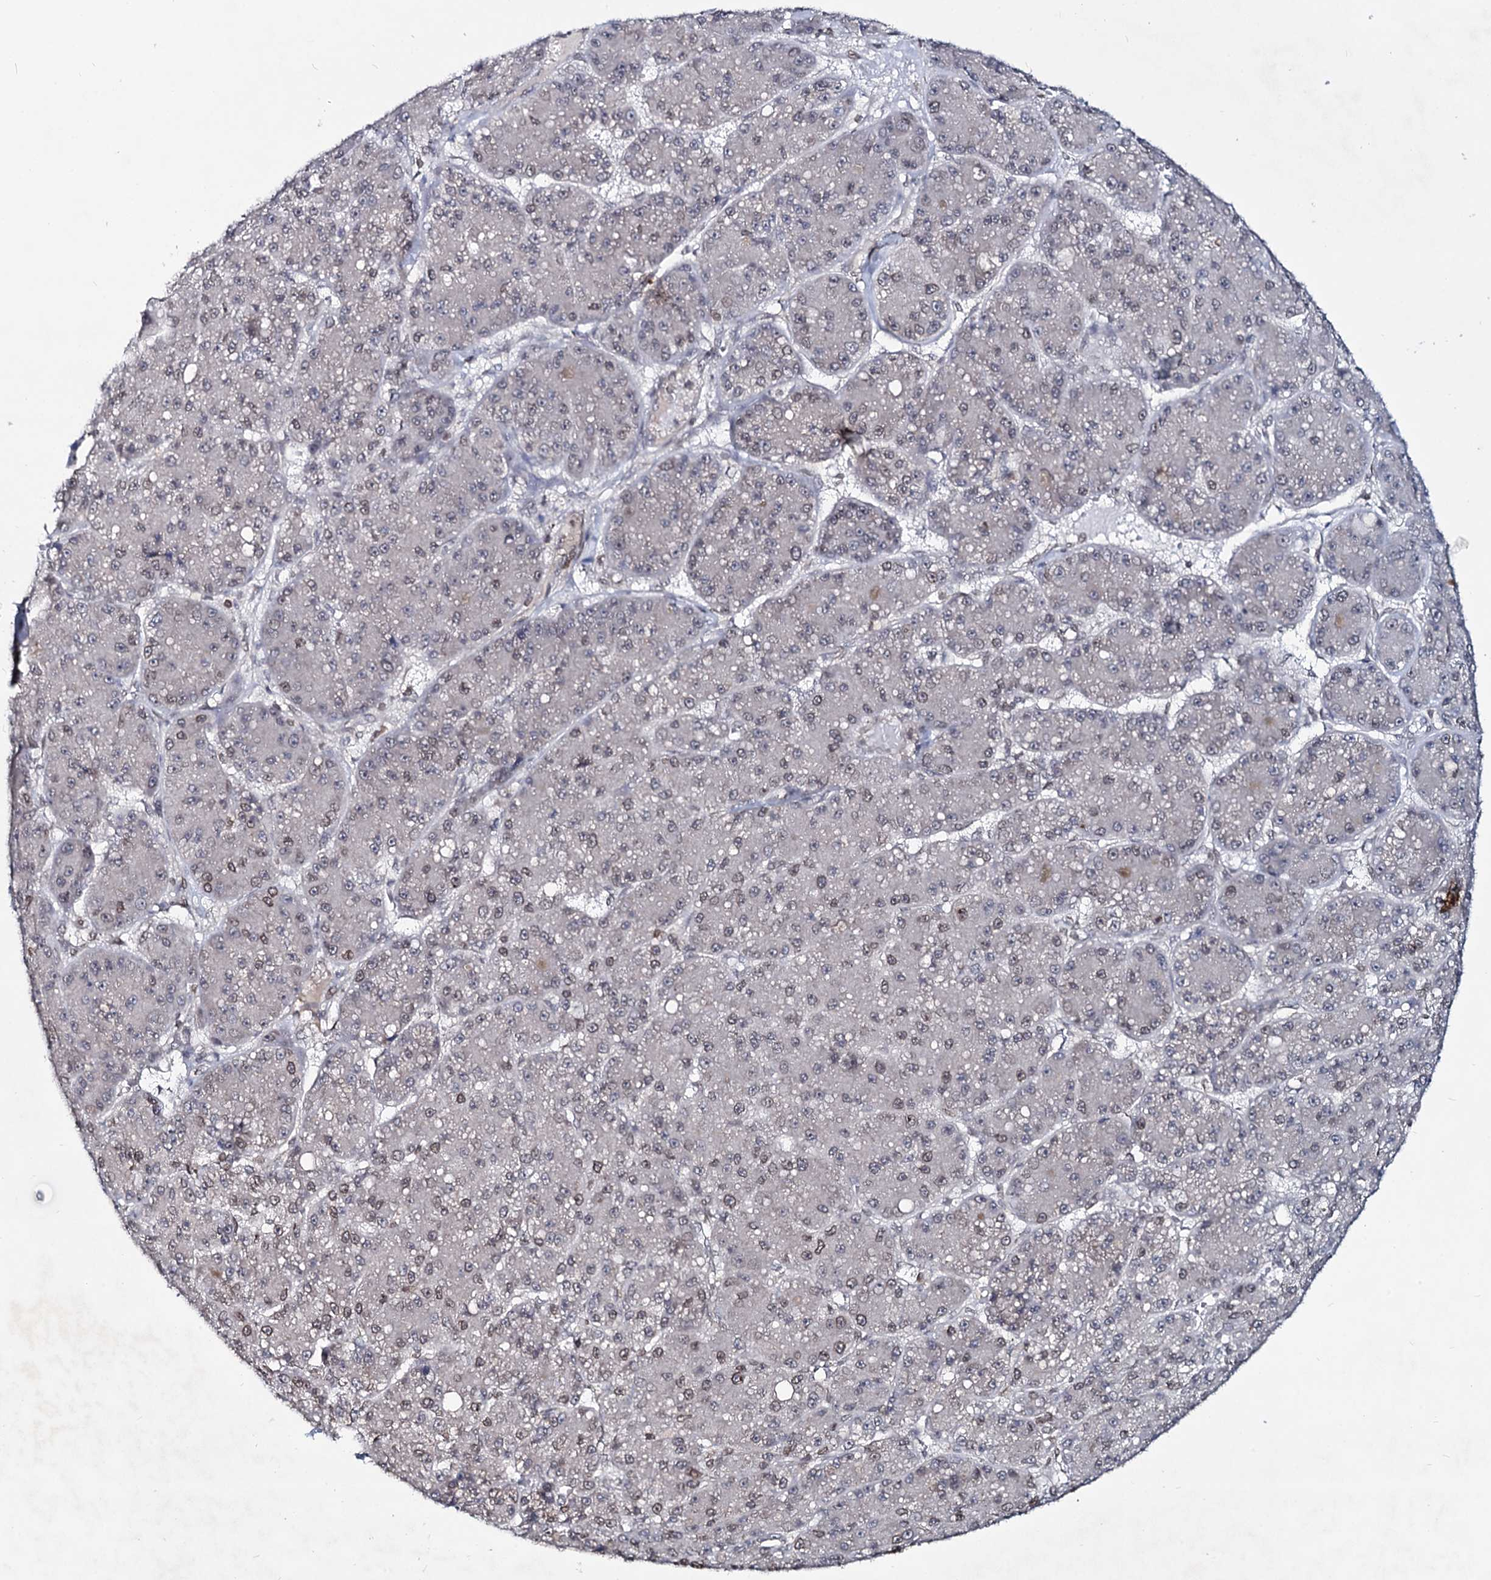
{"staining": {"intensity": "weak", "quantity": "25%-75%", "location": "cytoplasmic/membranous,nuclear"}, "tissue": "liver cancer", "cell_type": "Tumor cells", "image_type": "cancer", "snomed": [{"axis": "morphology", "description": "Carcinoma, Hepatocellular, NOS"}, {"axis": "topography", "description": "Liver"}], "caption": "Liver cancer (hepatocellular carcinoma) was stained to show a protein in brown. There is low levels of weak cytoplasmic/membranous and nuclear expression in about 25%-75% of tumor cells.", "gene": "RNF6", "patient": {"sex": "male", "age": 67}}